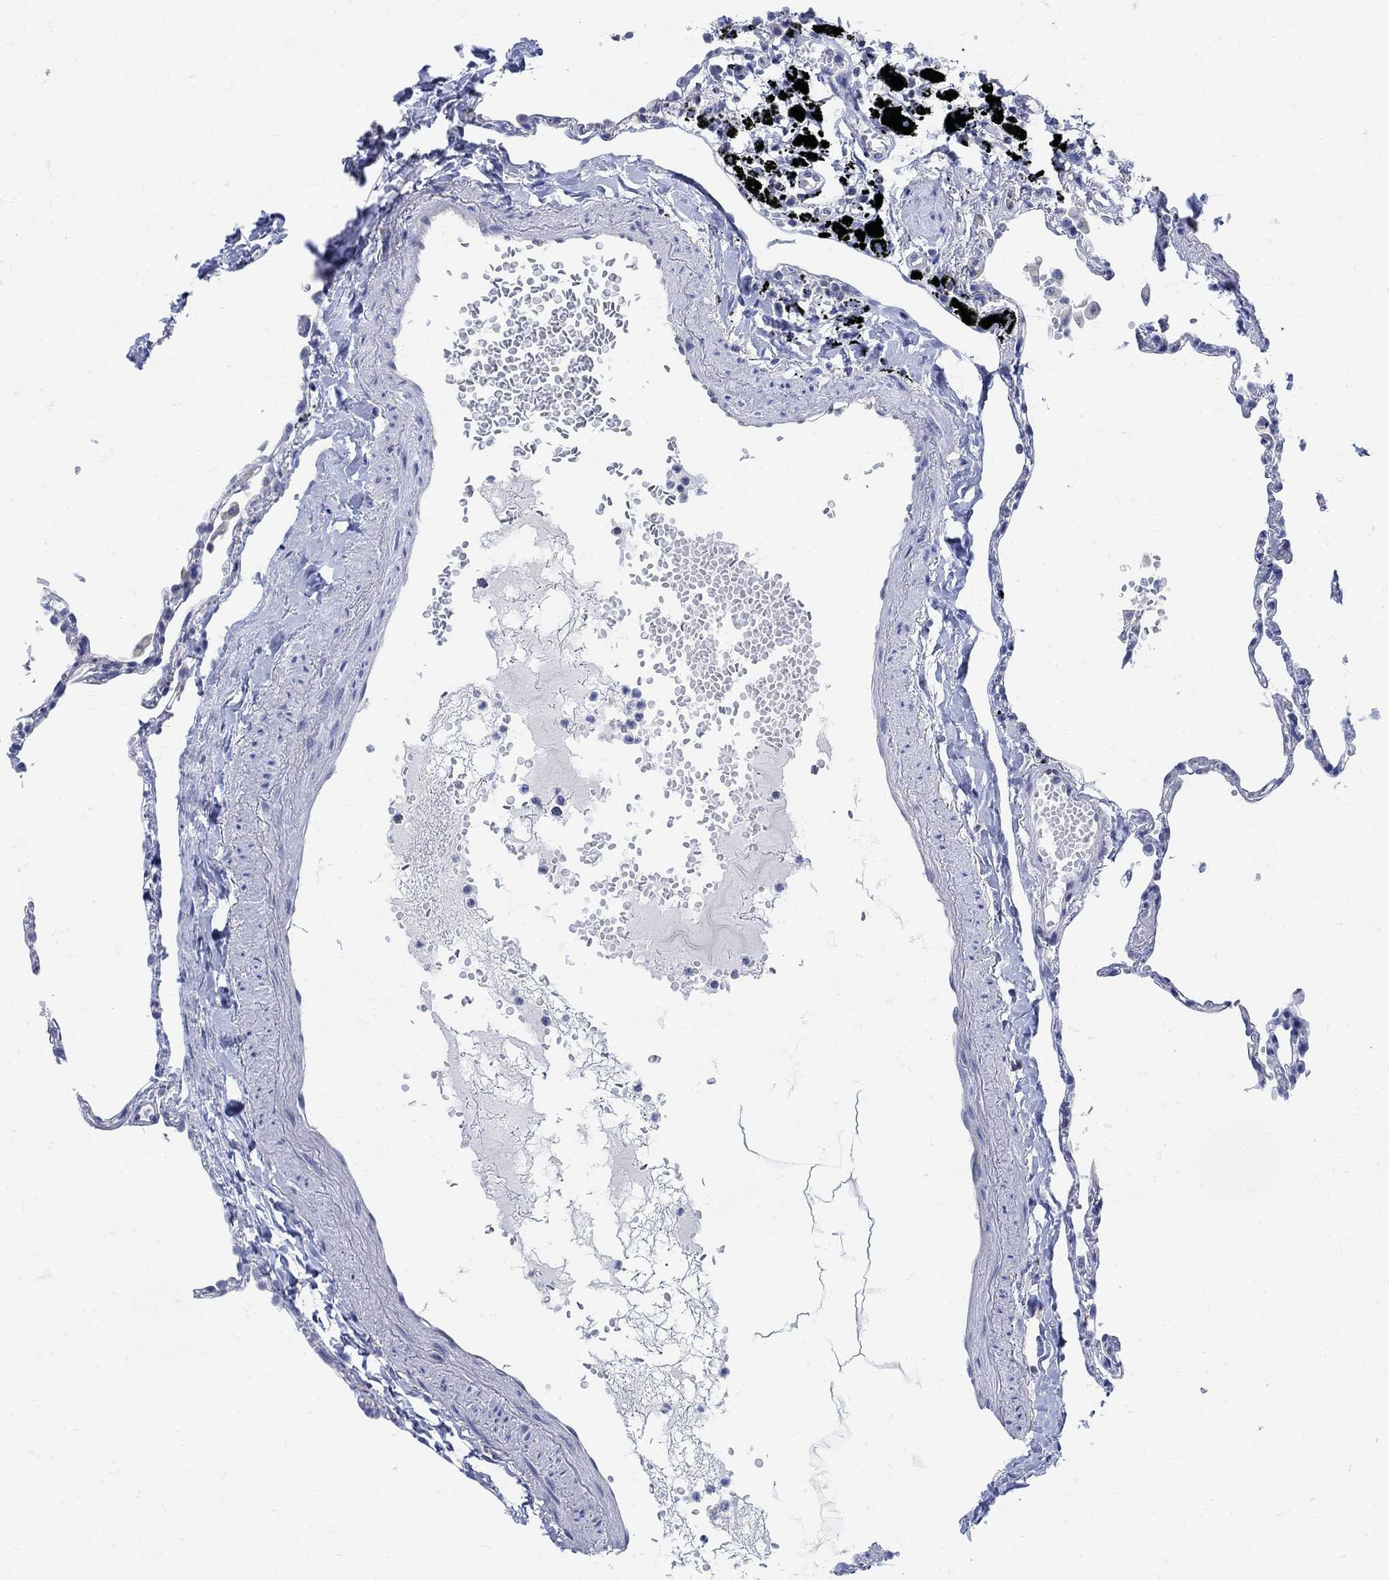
{"staining": {"intensity": "negative", "quantity": "none", "location": "none"}, "tissue": "lung", "cell_type": "Alveolar cells", "image_type": "normal", "snomed": [{"axis": "morphology", "description": "Normal tissue, NOS"}, {"axis": "topography", "description": "Lung"}], "caption": "Human lung stained for a protein using immunohistochemistry exhibits no staining in alveolar cells.", "gene": "PHF21B", "patient": {"sex": "male", "age": 78}}